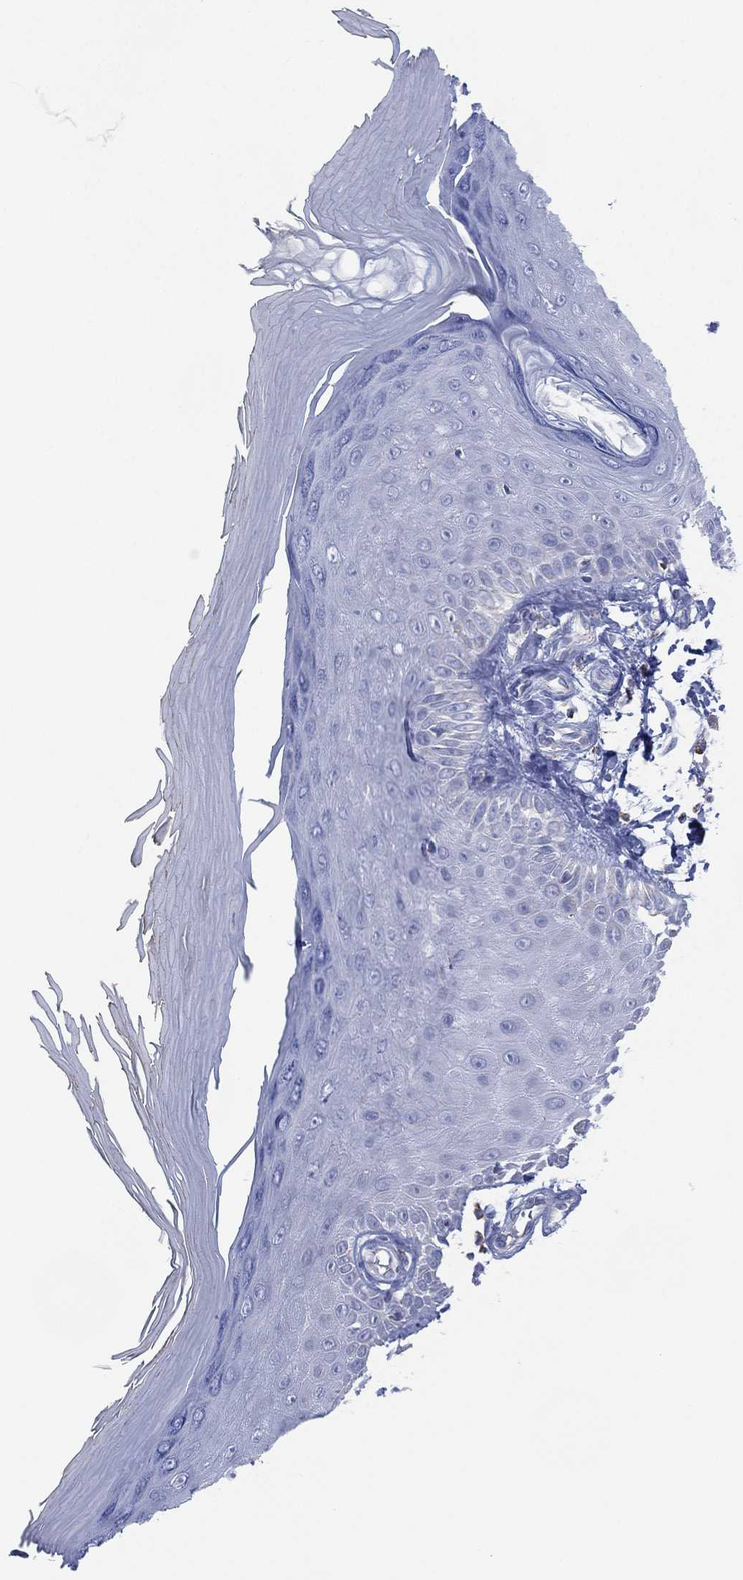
{"staining": {"intensity": "negative", "quantity": "none", "location": "none"}, "tissue": "skin", "cell_type": "Fibroblasts", "image_type": "normal", "snomed": [{"axis": "morphology", "description": "Normal tissue, NOS"}, {"axis": "morphology", "description": "Inflammation, NOS"}, {"axis": "morphology", "description": "Fibrosis, NOS"}, {"axis": "topography", "description": "Skin"}], "caption": "The immunohistochemistry micrograph has no significant expression in fibroblasts of skin. (Brightfield microscopy of DAB (3,3'-diaminobenzidine) immunohistochemistry at high magnification).", "gene": "CFTR", "patient": {"sex": "male", "age": 71}}